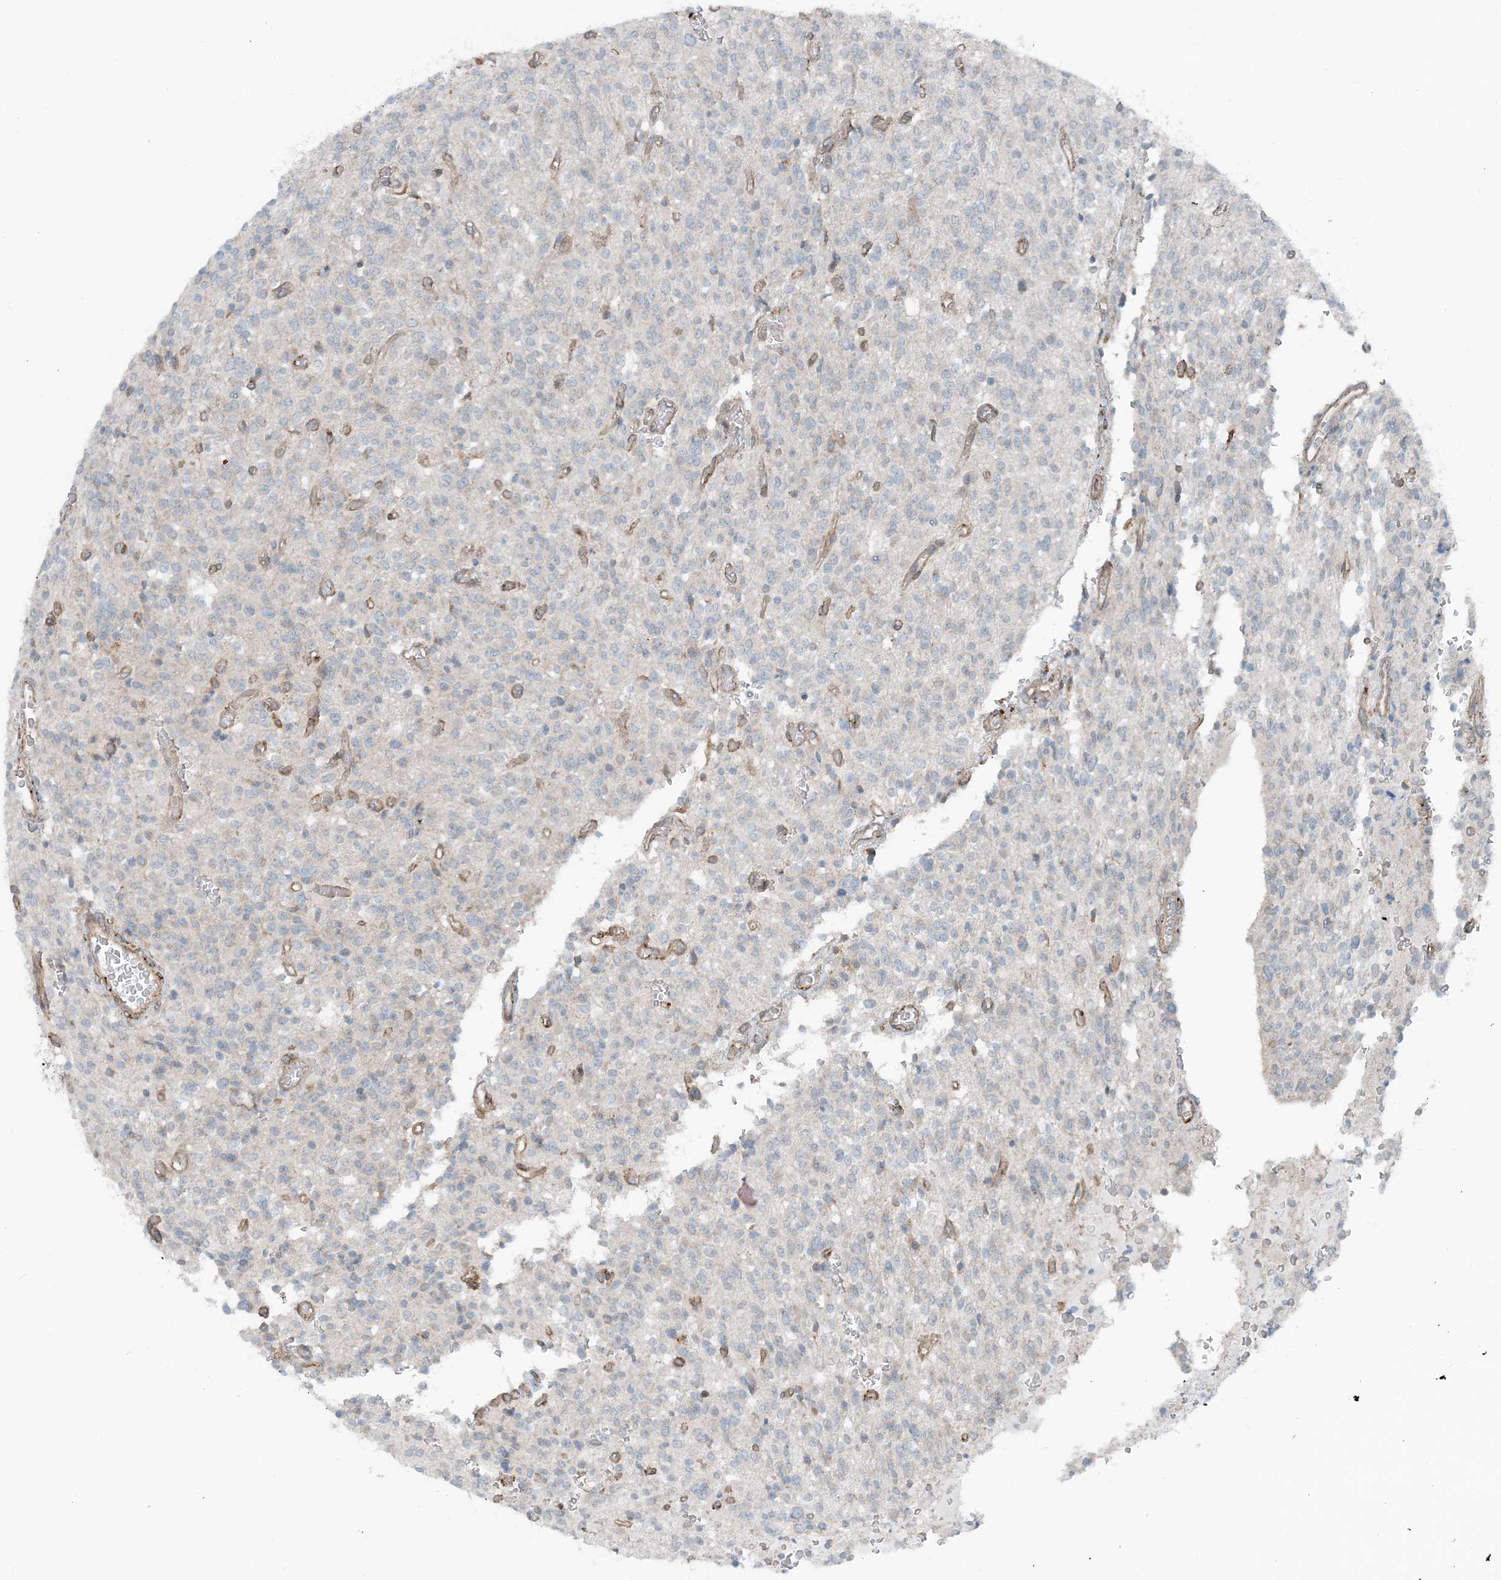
{"staining": {"intensity": "negative", "quantity": "none", "location": "none"}, "tissue": "glioma", "cell_type": "Tumor cells", "image_type": "cancer", "snomed": [{"axis": "morphology", "description": "Glioma, malignant, High grade"}, {"axis": "topography", "description": "Brain"}], "caption": "Tumor cells are negative for protein expression in human glioma. (DAB (3,3'-diaminobenzidine) IHC visualized using brightfield microscopy, high magnification).", "gene": "CERKL", "patient": {"sex": "male", "age": 34}}